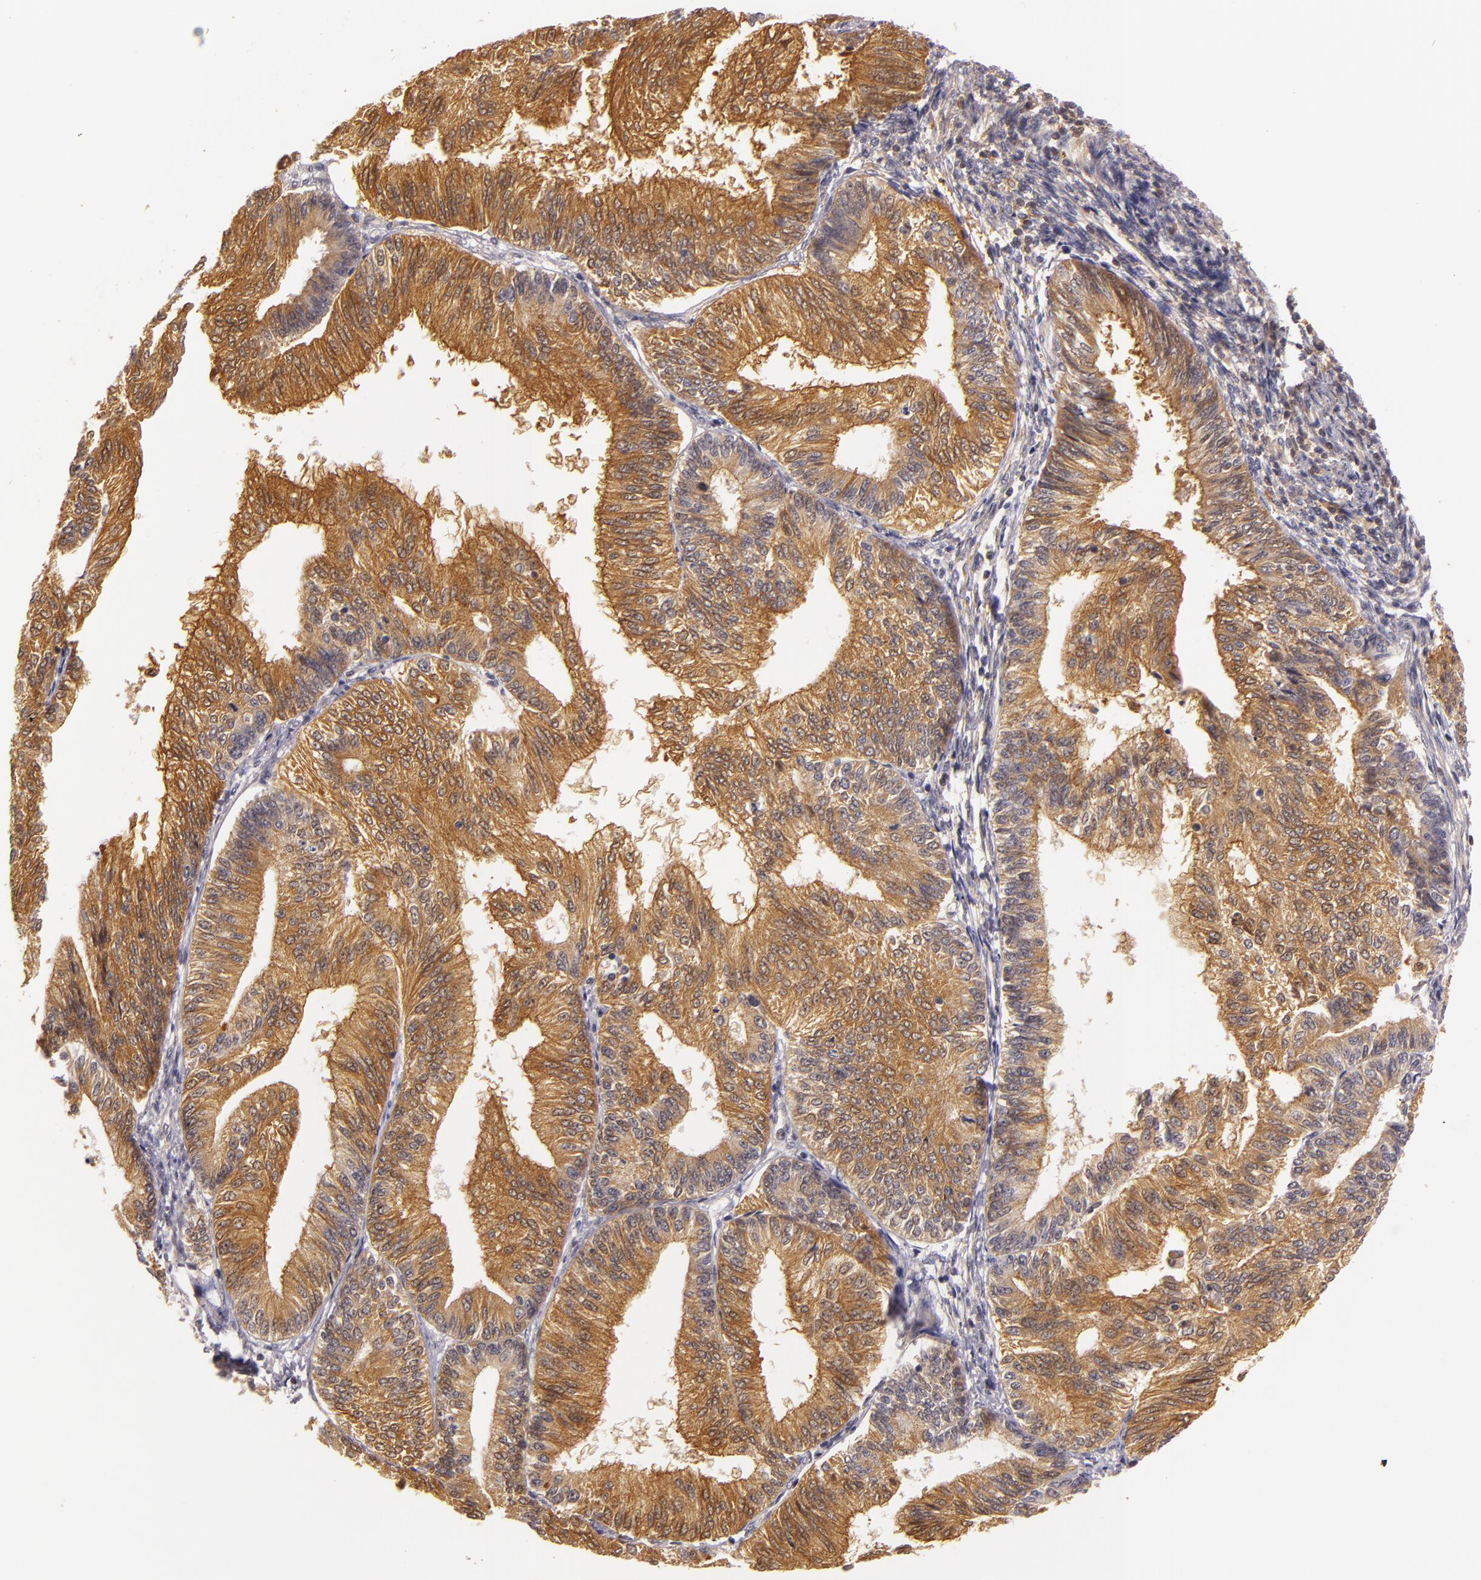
{"staining": {"intensity": "strong", "quantity": ">75%", "location": "nuclear"}, "tissue": "endometrial cancer", "cell_type": "Tumor cells", "image_type": "cancer", "snomed": [{"axis": "morphology", "description": "Adenocarcinoma, NOS"}, {"axis": "topography", "description": "Endometrium"}], "caption": "Tumor cells reveal high levels of strong nuclear staining in approximately >75% of cells in human endometrial cancer (adenocarcinoma).", "gene": "TOM1", "patient": {"sex": "female", "age": 55}}